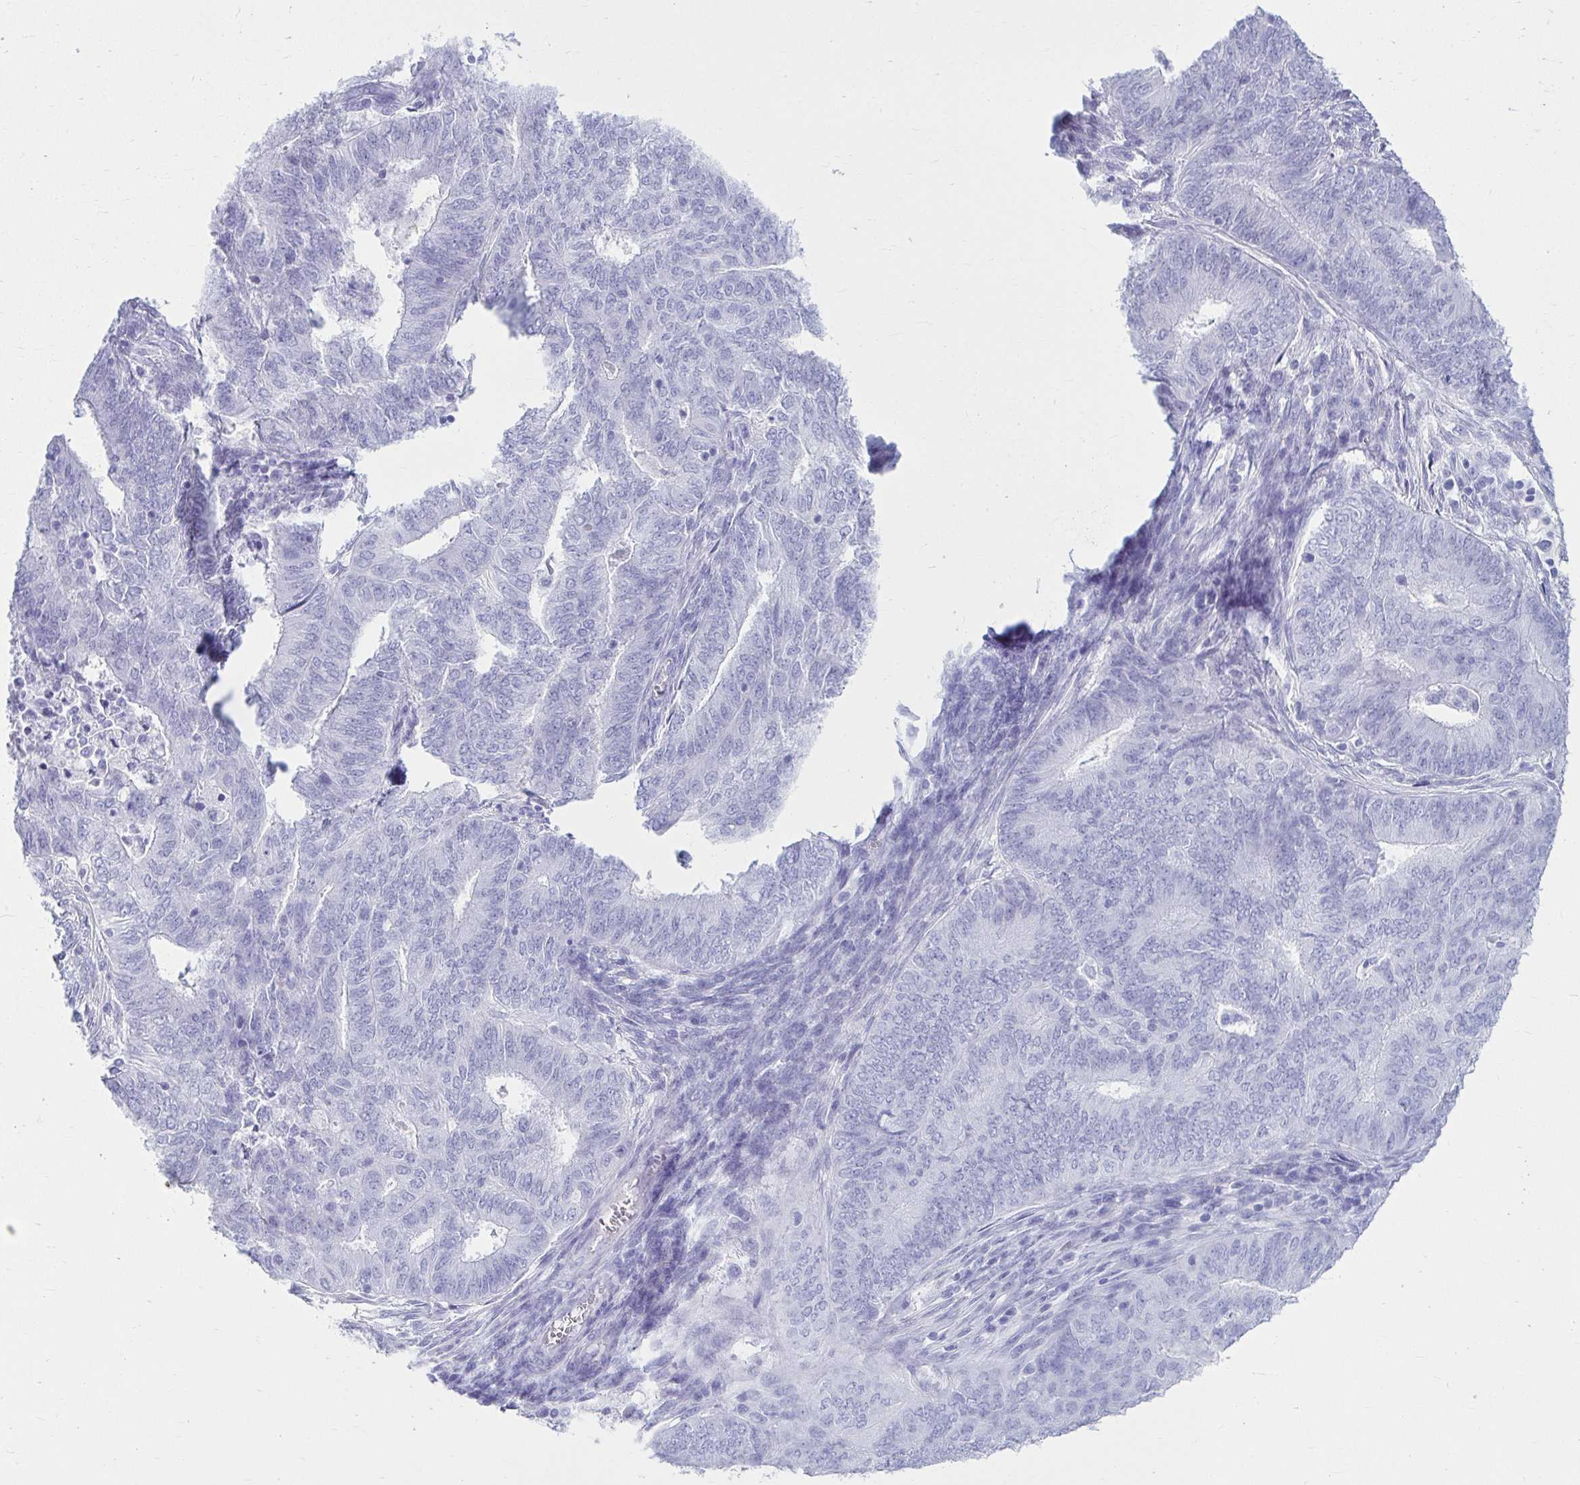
{"staining": {"intensity": "negative", "quantity": "none", "location": "none"}, "tissue": "endometrial cancer", "cell_type": "Tumor cells", "image_type": "cancer", "snomed": [{"axis": "morphology", "description": "Adenocarcinoma, NOS"}, {"axis": "topography", "description": "Endometrium"}], "caption": "Tumor cells show no significant protein staining in endometrial cancer (adenocarcinoma). (DAB immunohistochemistry (IHC) visualized using brightfield microscopy, high magnification).", "gene": "ATP4B", "patient": {"sex": "female", "age": 62}}